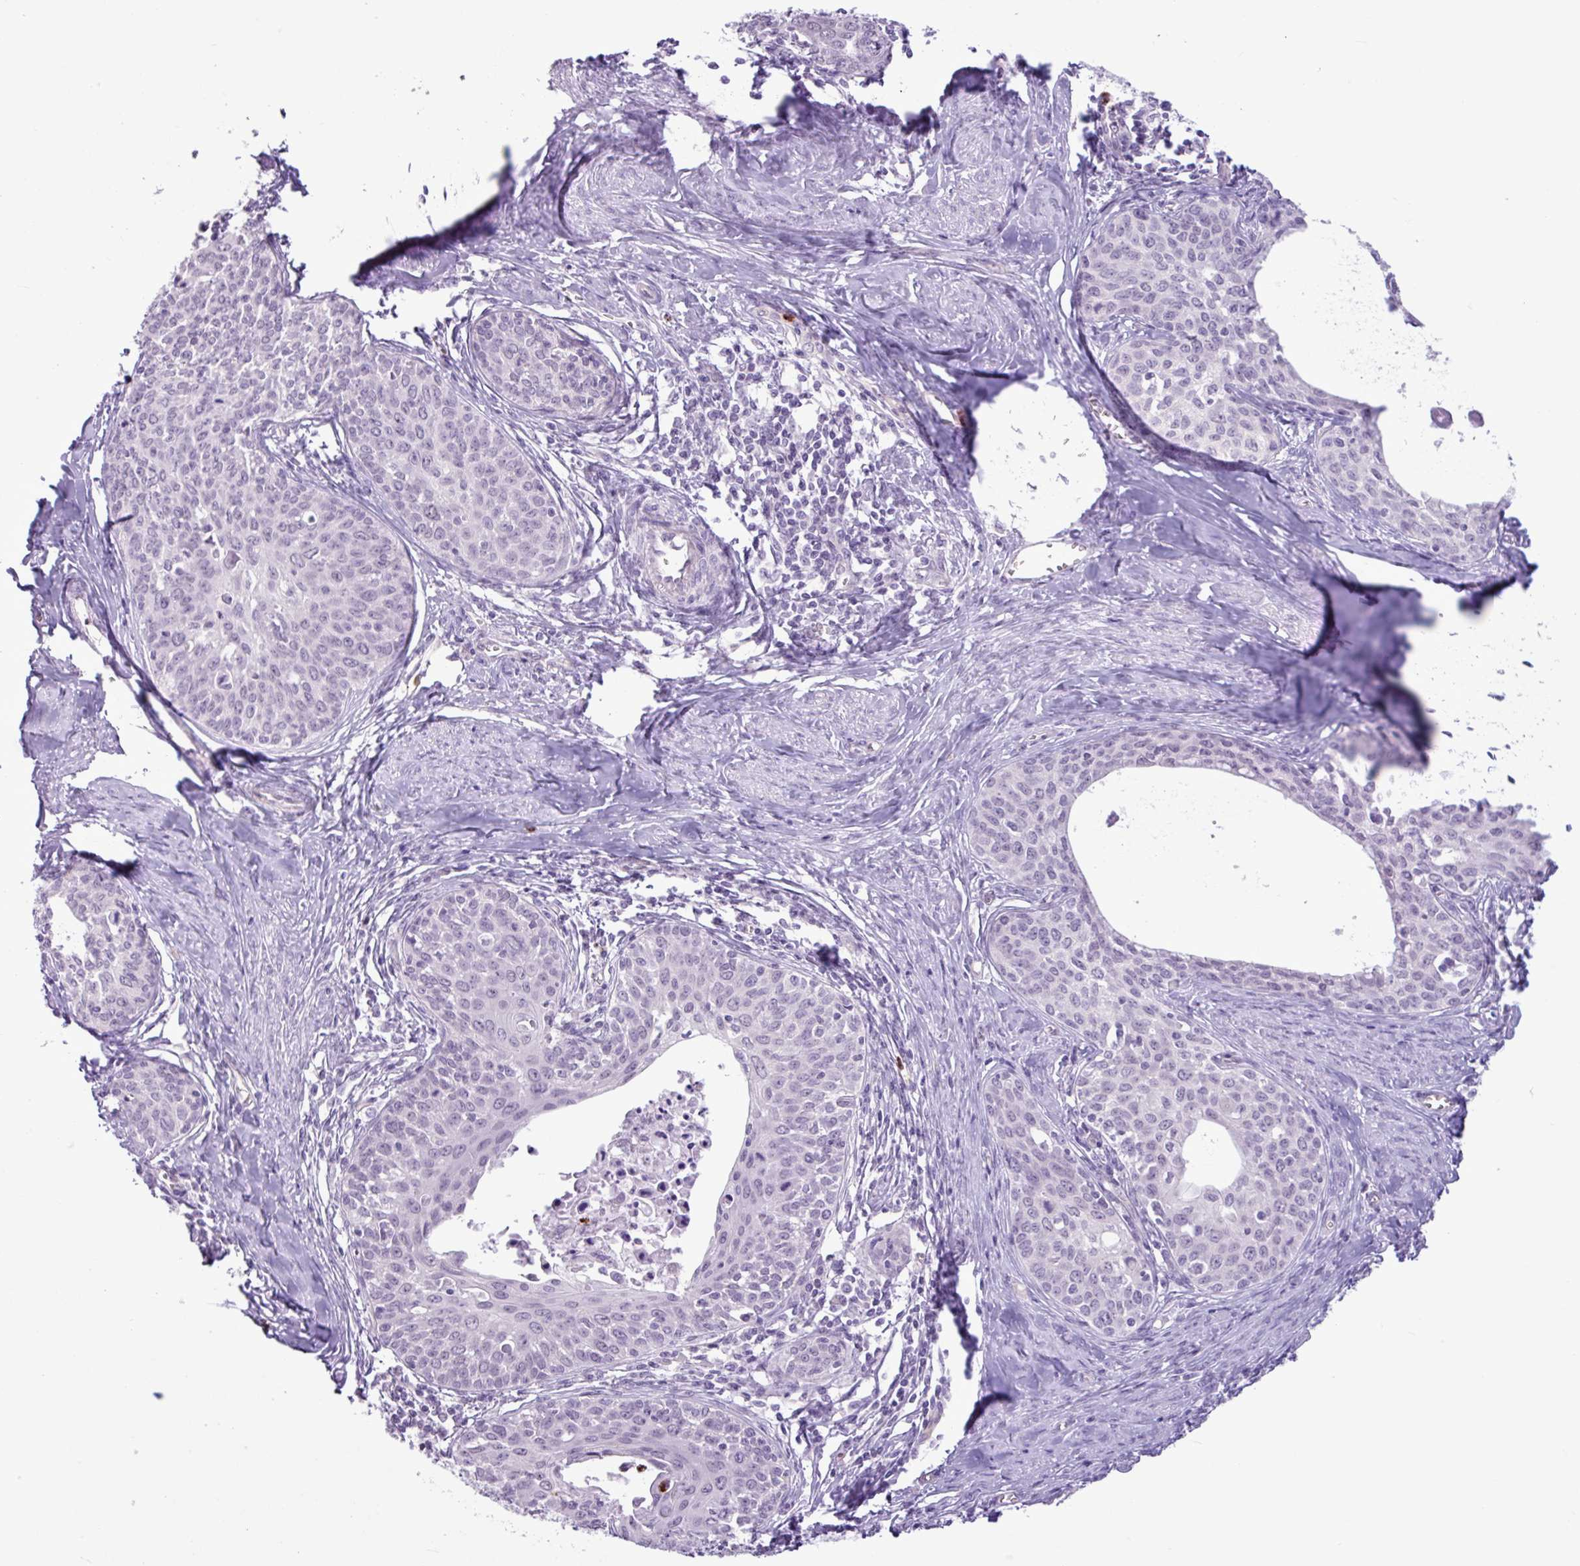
{"staining": {"intensity": "negative", "quantity": "none", "location": "none"}, "tissue": "cervical cancer", "cell_type": "Tumor cells", "image_type": "cancer", "snomed": [{"axis": "morphology", "description": "Squamous cell carcinoma, NOS"}, {"axis": "morphology", "description": "Adenocarcinoma, NOS"}, {"axis": "topography", "description": "Cervix"}], "caption": "This micrograph is of cervical cancer stained with IHC to label a protein in brown with the nuclei are counter-stained blue. There is no positivity in tumor cells.", "gene": "TMEM178A", "patient": {"sex": "female", "age": 52}}